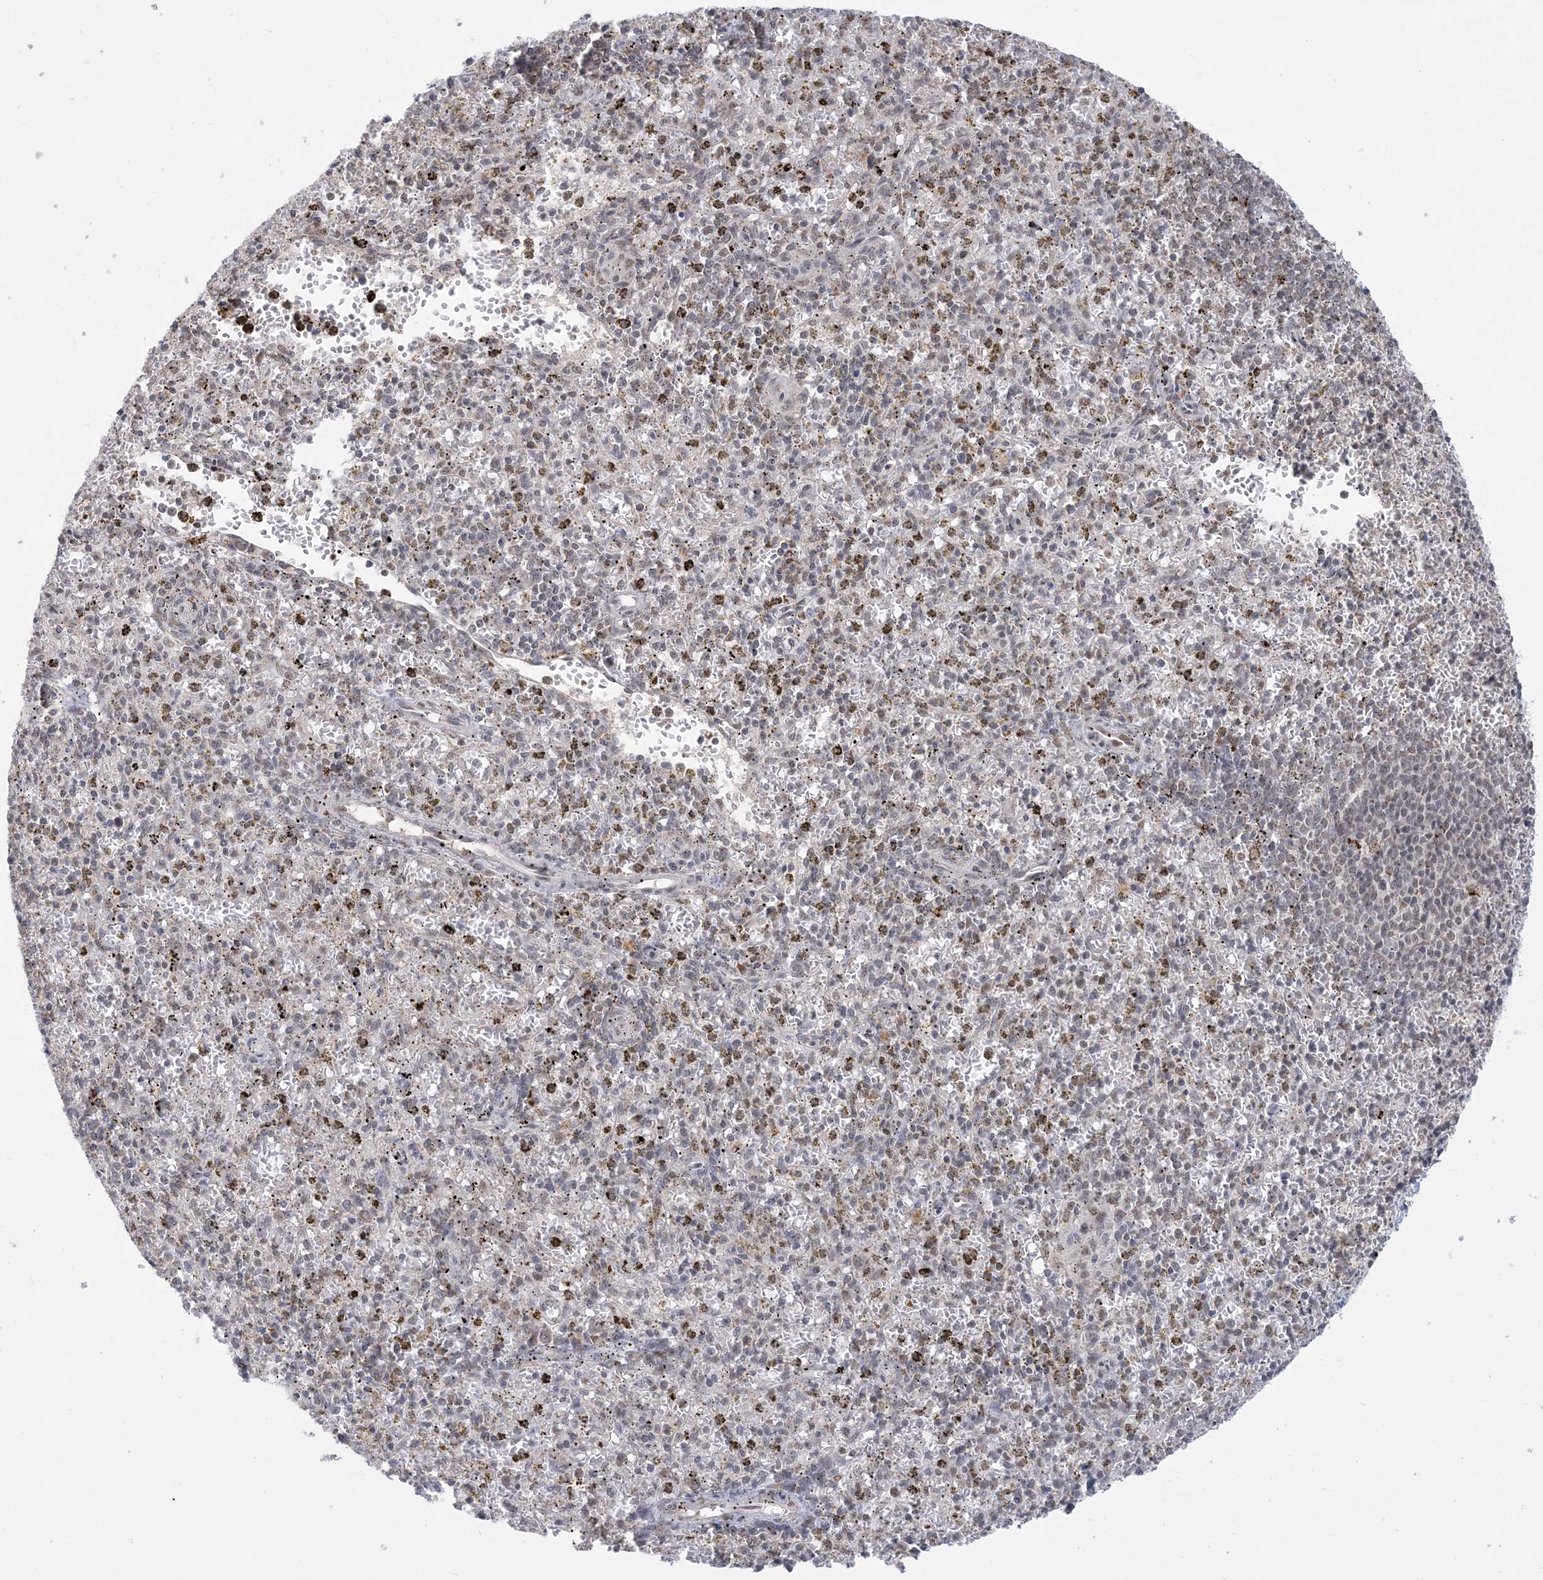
{"staining": {"intensity": "weak", "quantity": "<25%", "location": "cytoplasmic/membranous"}, "tissue": "spleen", "cell_type": "Cells in red pulp", "image_type": "normal", "snomed": [{"axis": "morphology", "description": "Normal tissue, NOS"}, {"axis": "topography", "description": "Spleen"}], "caption": "Protein analysis of benign spleen reveals no significant positivity in cells in red pulp.", "gene": "TRMT10C", "patient": {"sex": "male", "age": 72}}